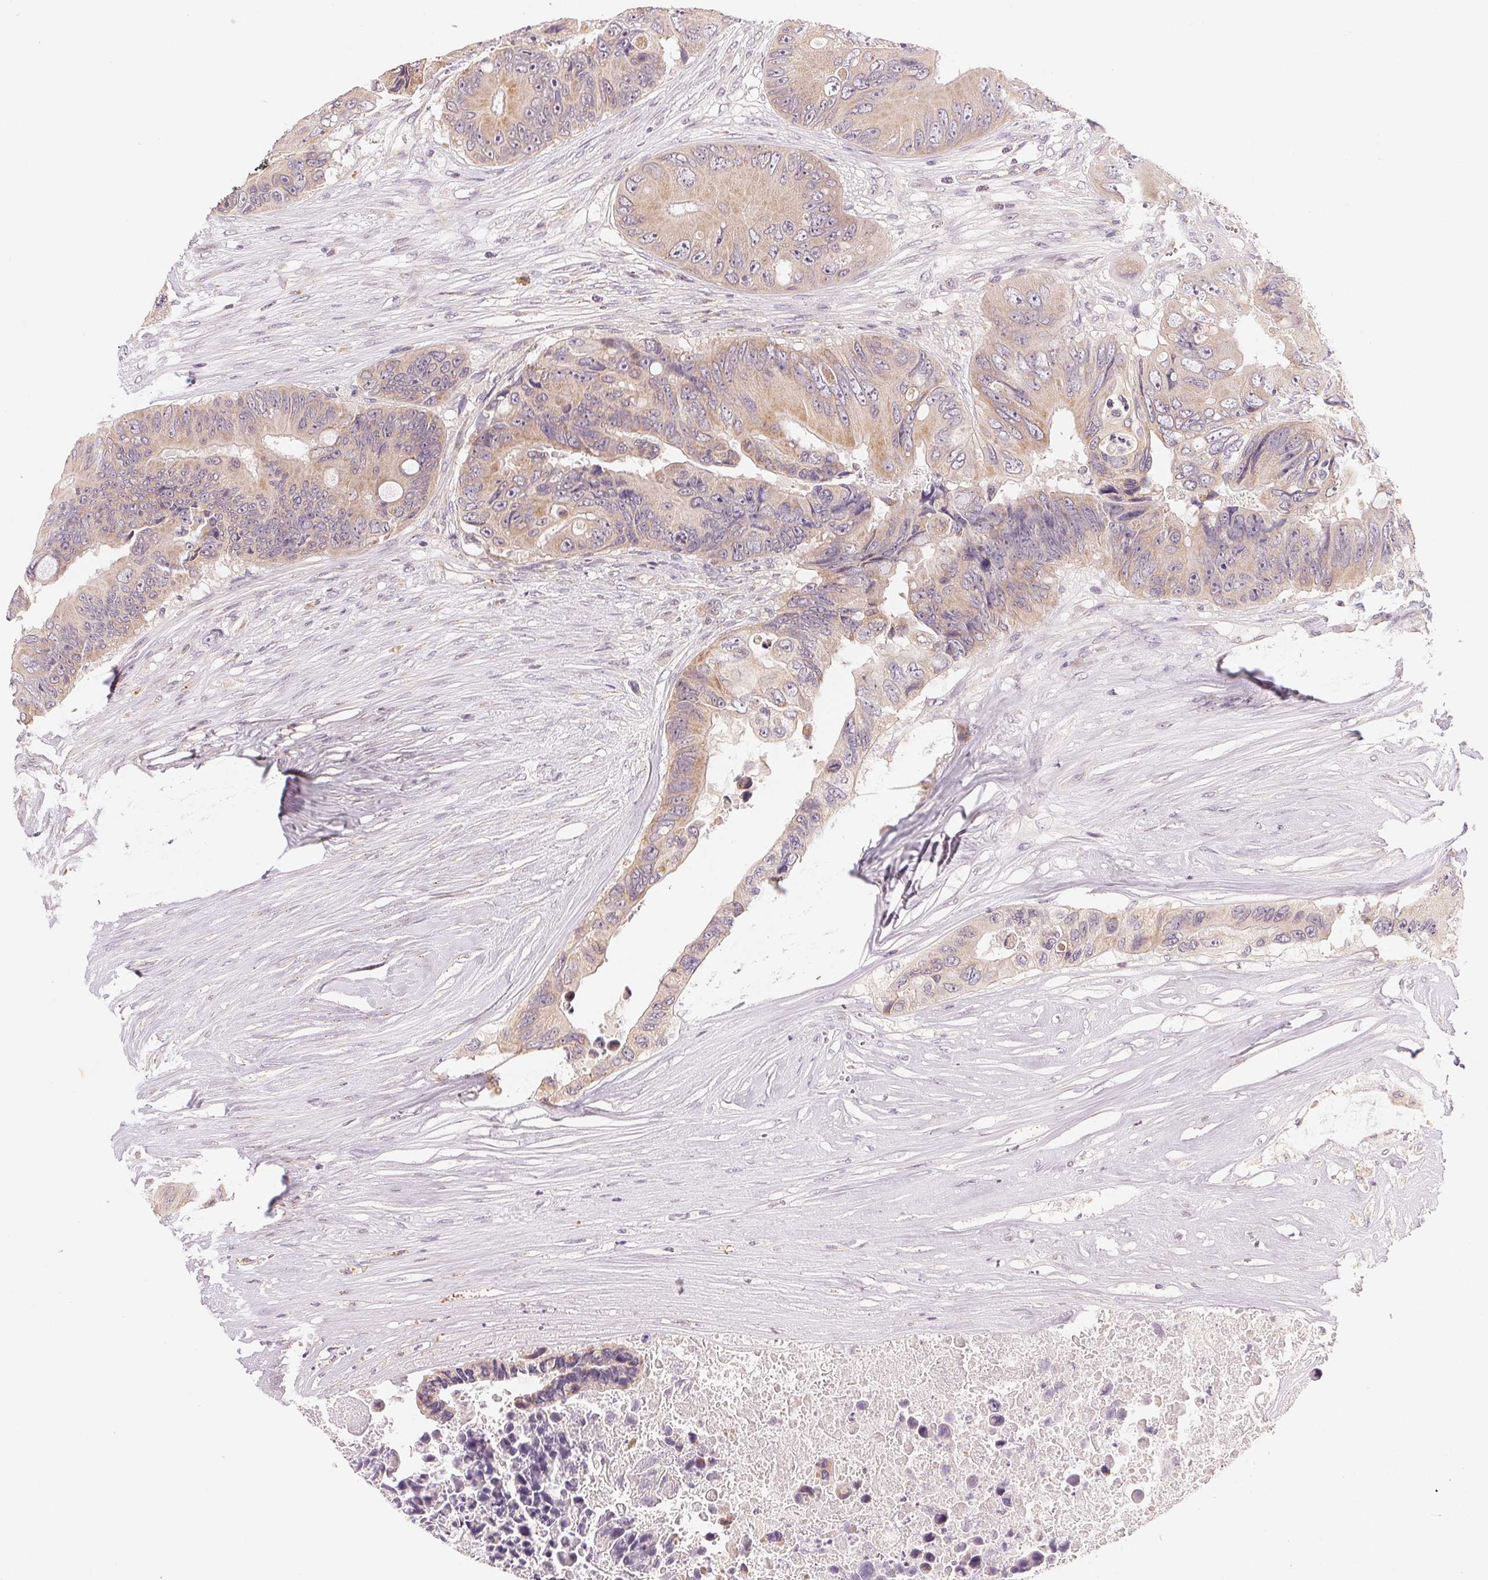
{"staining": {"intensity": "weak", "quantity": ">75%", "location": "cytoplasmic/membranous"}, "tissue": "colorectal cancer", "cell_type": "Tumor cells", "image_type": "cancer", "snomed": [{"axis": "morphology", "description": "Adenocarcinoma, NOS"}, {"axis": "topography", "description": "Colon"}], "caption": "Colorectal cancer (adenocarcinoma) stained for a protein shows weak cytoplasmic/membranous positivity in tumor cells. The staining is performed using DAB (3,3'-diaminobenzidine) brown chromogen to label protein expression. The nuclei are counter-stained blue using hematoxylin.", "gene": "NCOA4", "patient": {"sex": "female", "age": 48}}